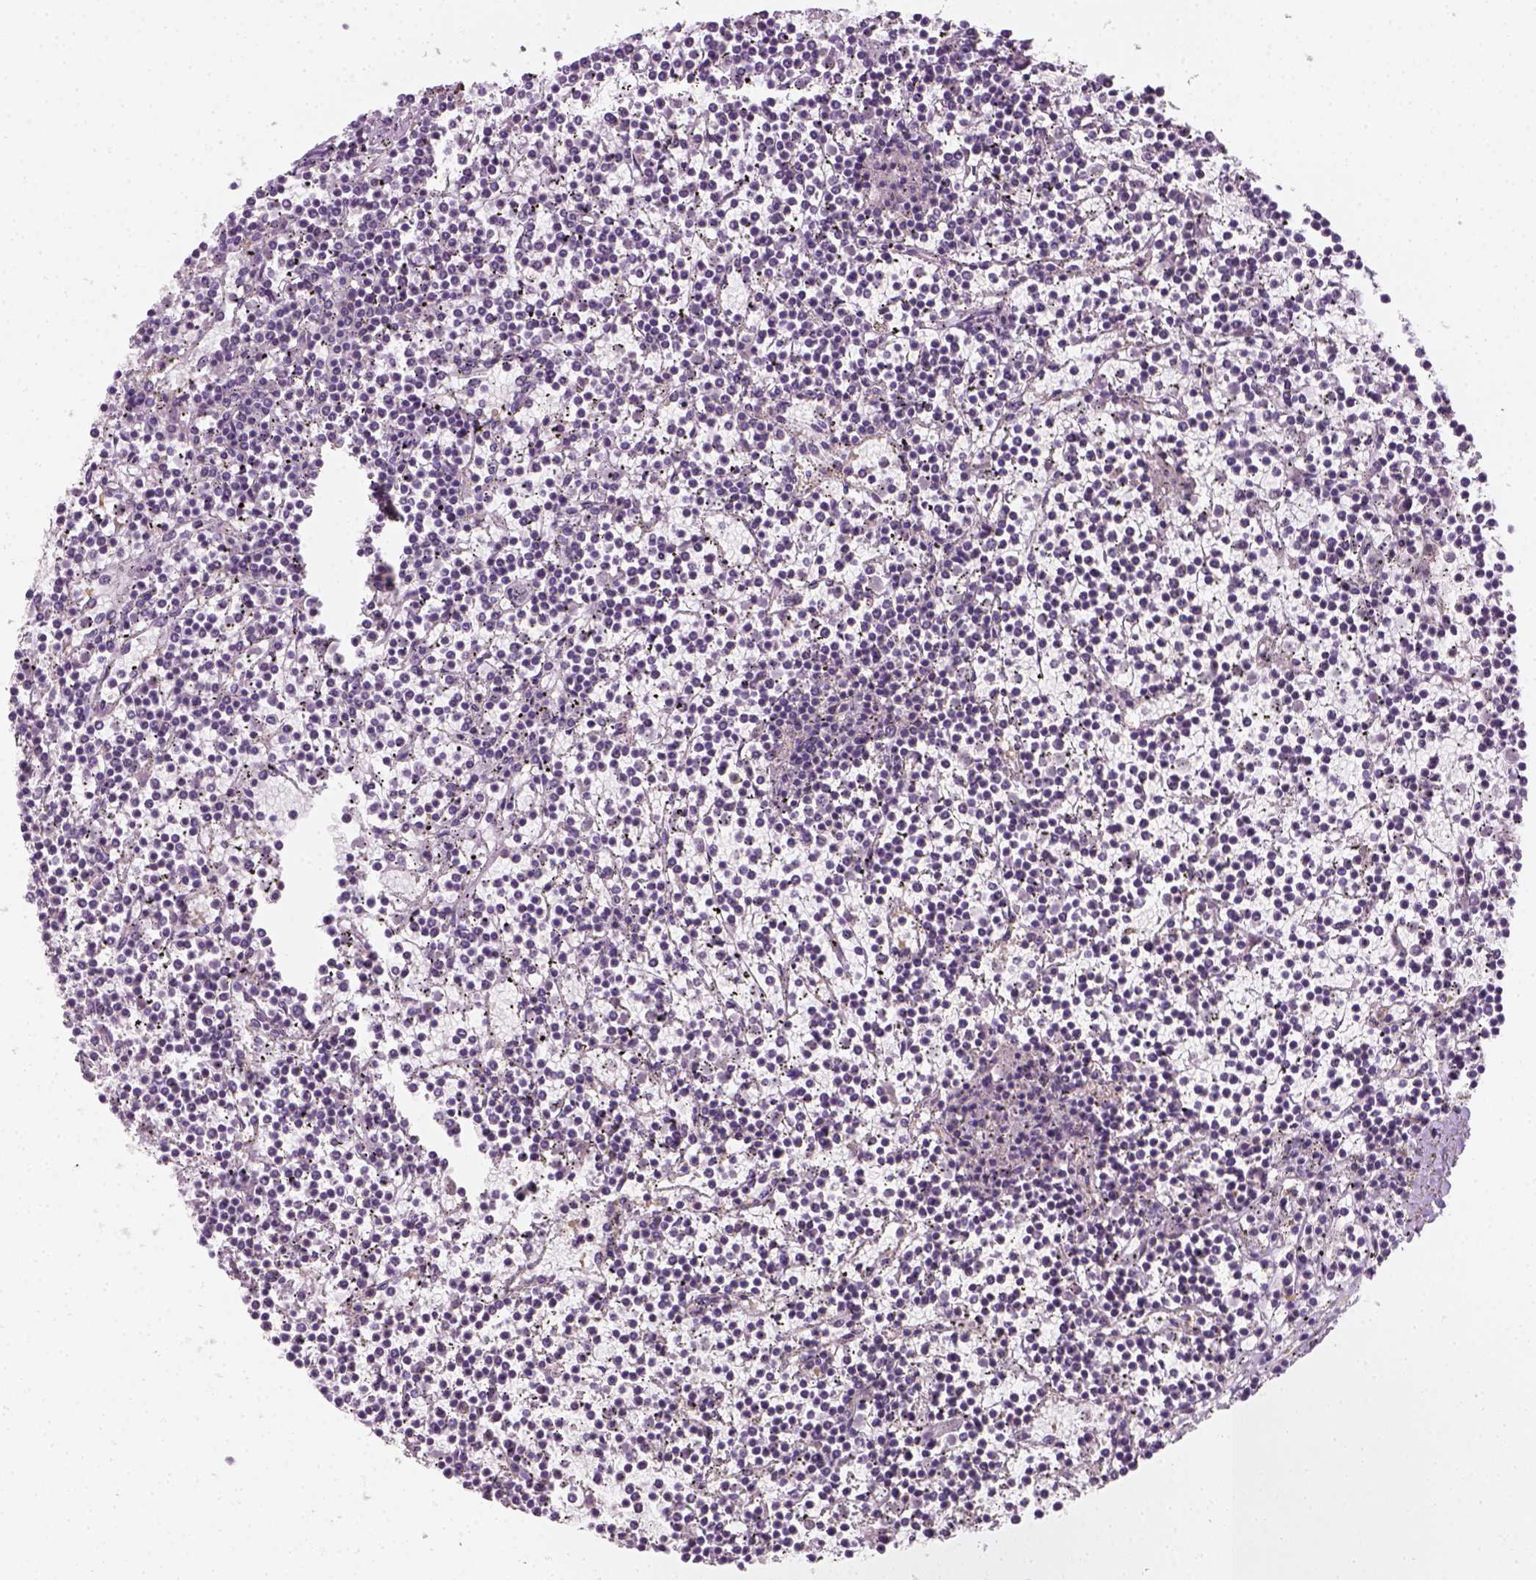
{"staining": {"intensity": "negative", "quantity": "none", "location": "none"}, "tissue": "lymphoma", "cell_type": "Tumor cells", "image_type": "cancer", "snomed": [{"axis": "morphology", "description": "Malignant lymphoma, non-Hodgkin's type, Low grade"}, {"axis": "topography", "description": "Spleen"}], "caption": "The photomicrograph shows no staining of tumor cells in malignant lymphoma, non-Hodgkin's type (low-grade). (DAB immunohistochemistry with hematoxylin counter stain).", "gene": "EPHB1", "patient": {"sex": "female", "age": 19}}